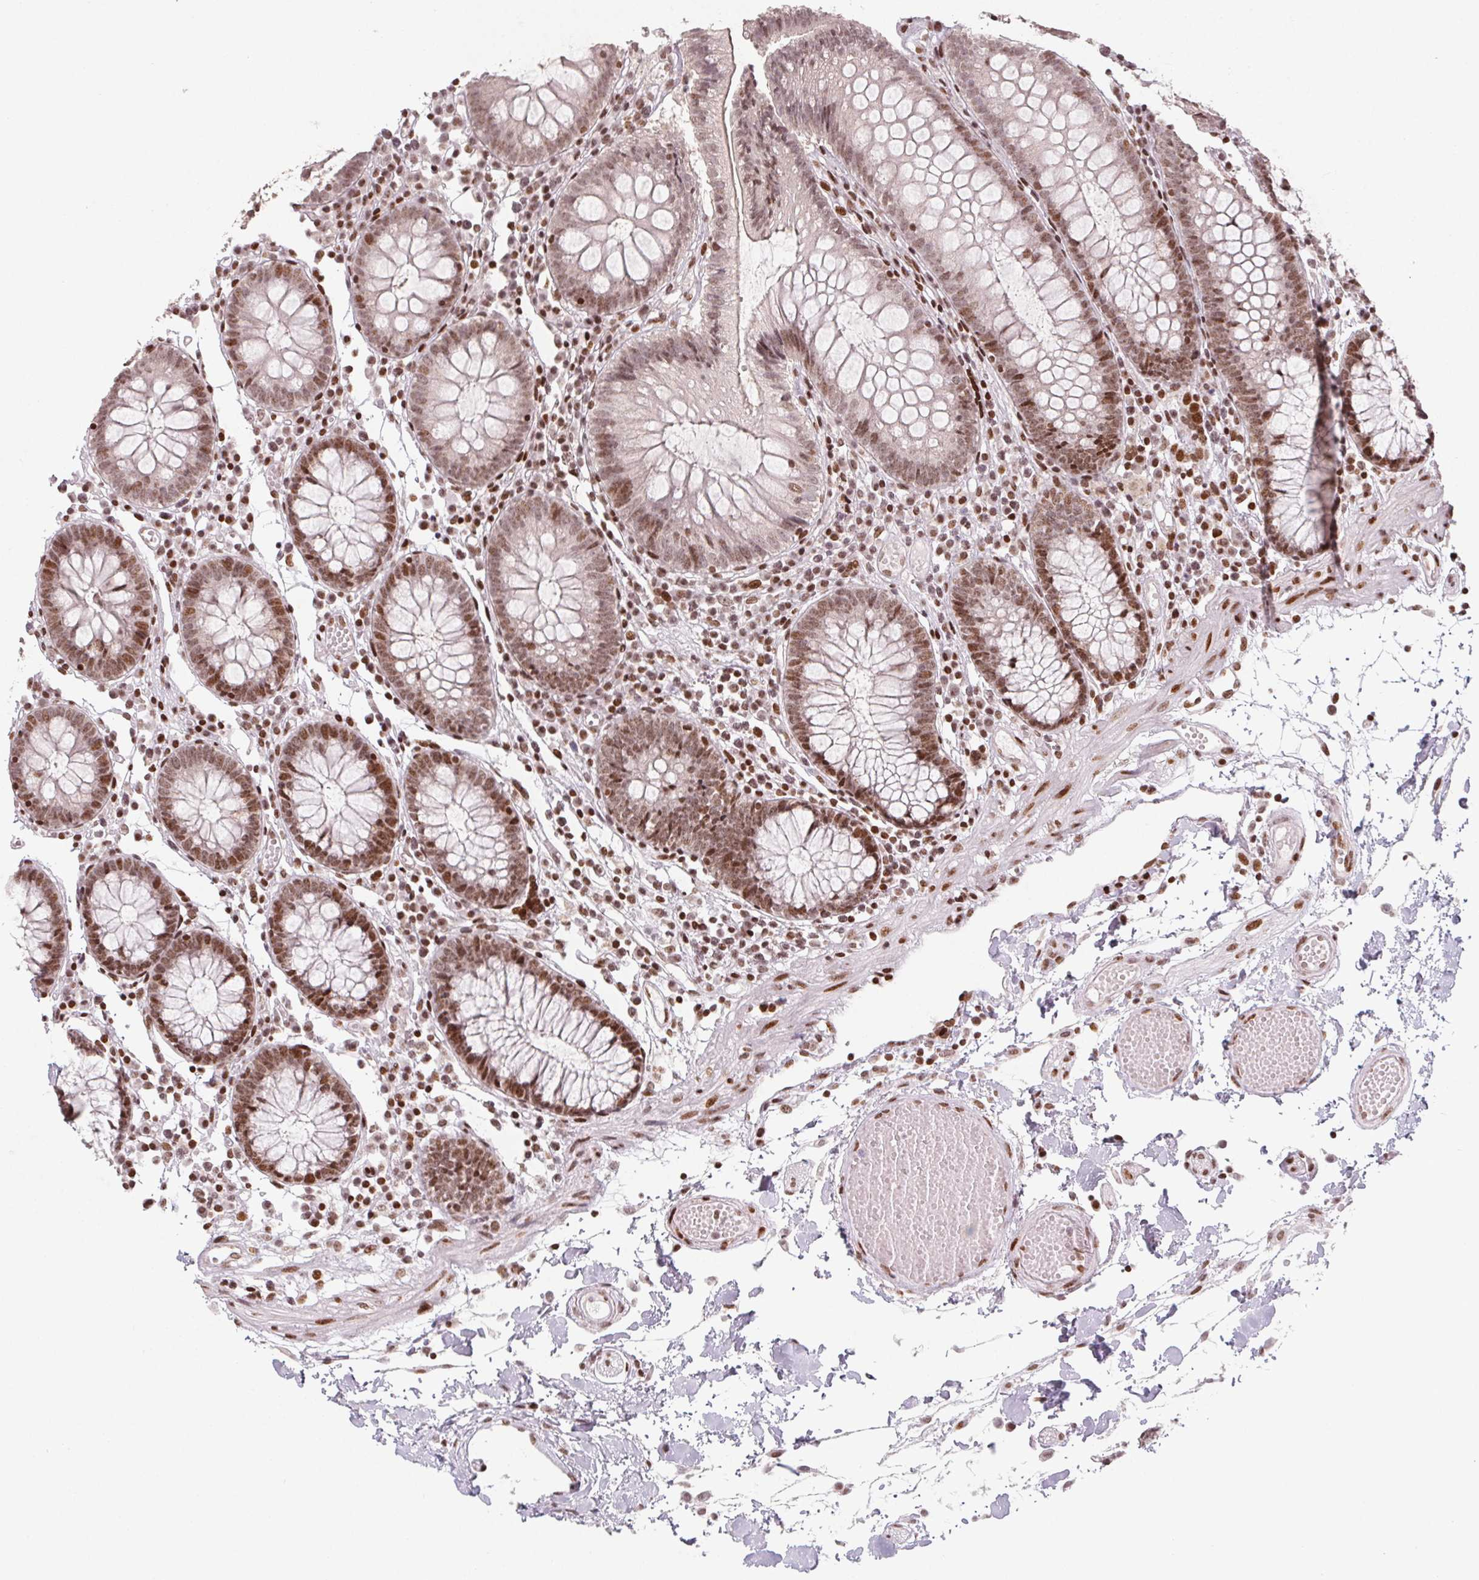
{"staining": {"intensity": "moderate", "quantity": ">75%", "location": "nuclear"}, "tissue": "colon", "cell_type": "Endothelial cells", "image_type": "normal", "snomed": [{"axis": "morphology", "description": "Normal tissue, NOS"}, {"axis": "morphology", "description": "Adenocarcinoma, NOS"}, {"axis": "topography", "description": "Colon"}], "caption": "Human colon stained with a brown dye reveals moderate nuclear positive positivity in approximately >75% of endothelial cells.", "gene": "KMT2A", "patient": {"sex": "male", "age": 83}}